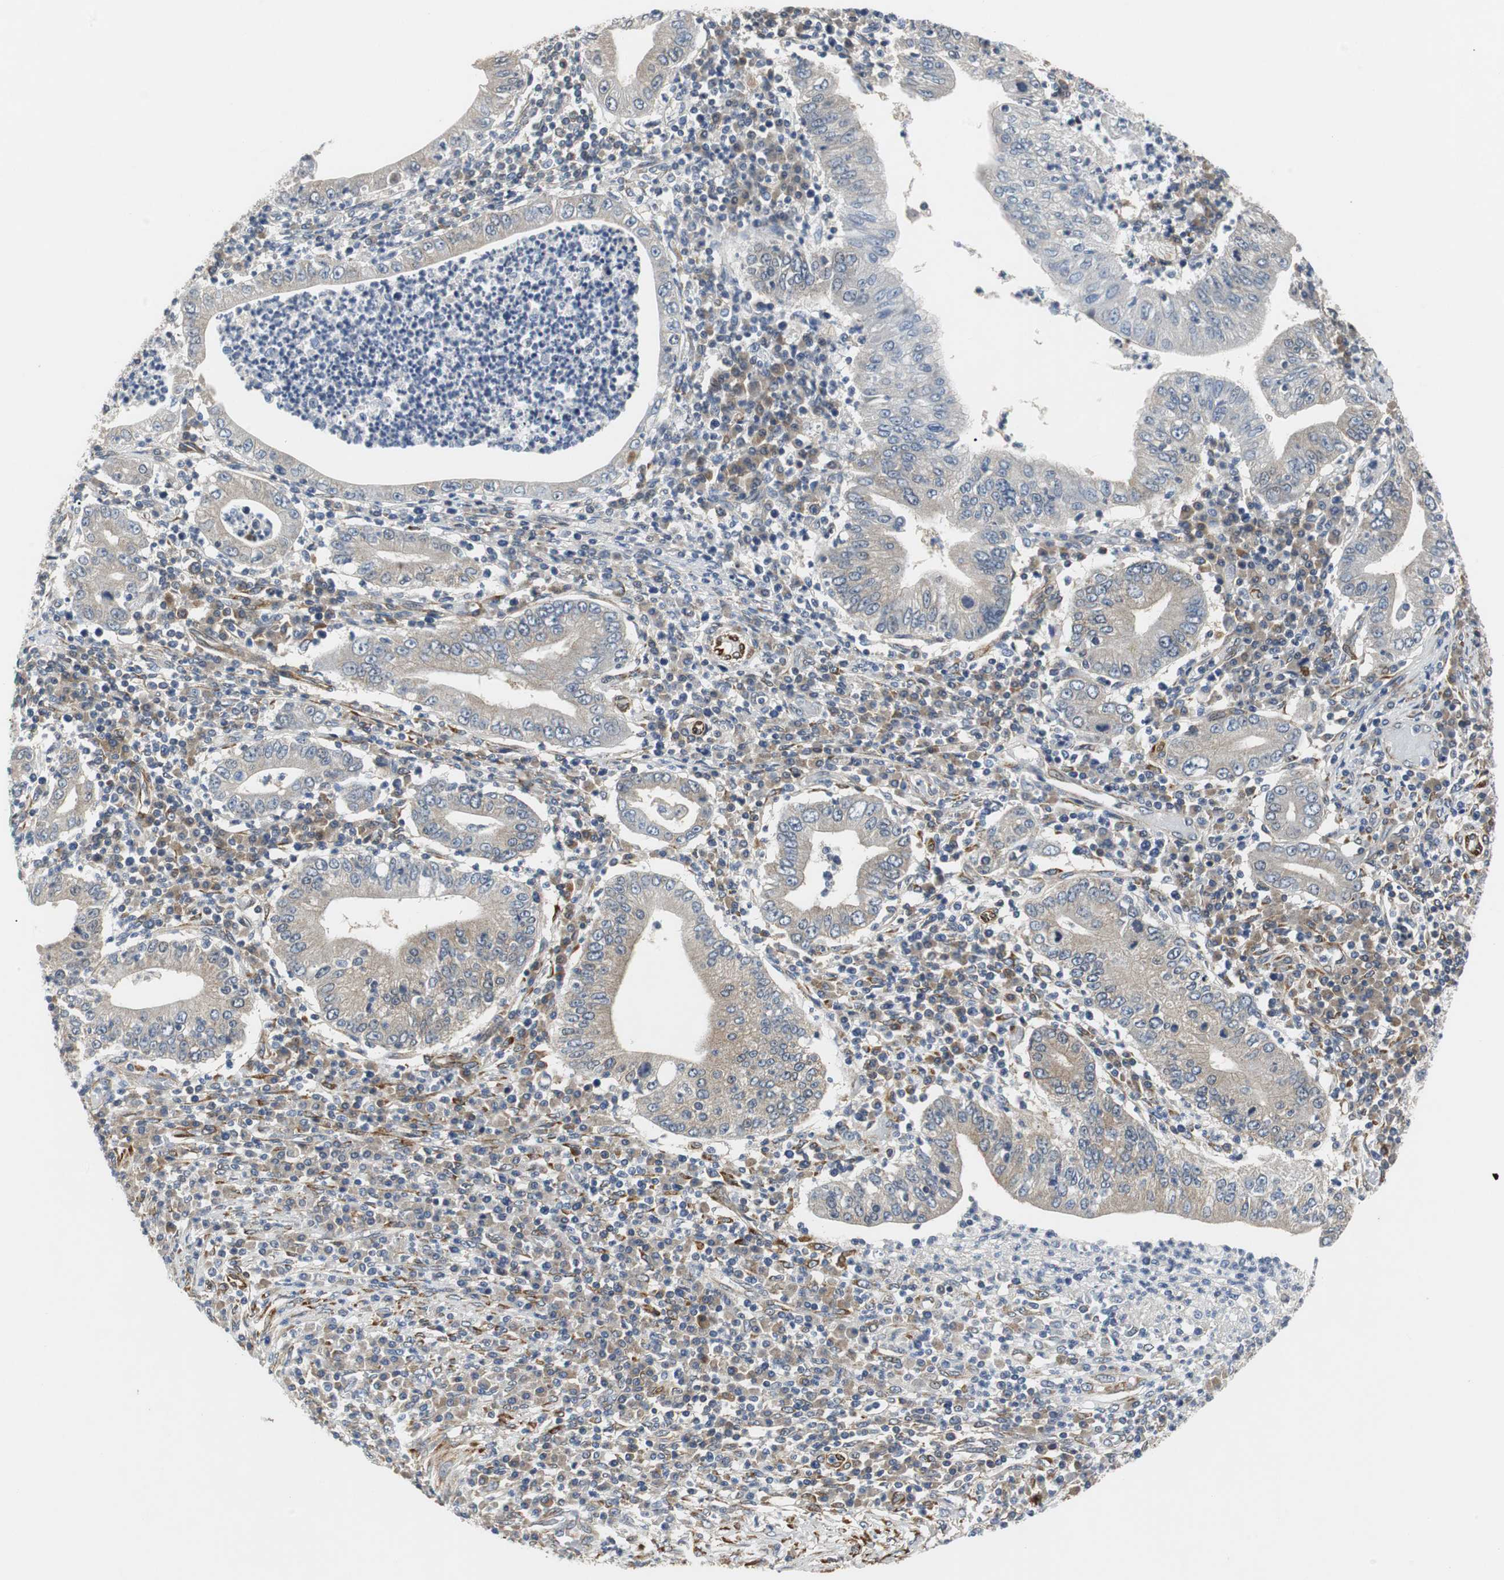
{"staining": {"intensity": "weak", "quantity": ">75%", "location": "cytoplasmic/membranous"}, "tissue": "stomach cancer", "cell_type": "Tumor cells", "image_type": "cancer", "snomed": [{"axis": "morphology", "description": "Normal tissue, NOS"}, {"axis": "morphology", "description": "Adenocarcinoma, NOS"}, {"axis": "topography", "description": "Esophagus"}, {"axis": "topography", "description": "Stomach, upper"}, {"axis": "topography", "description": "Peripheral nerve tissue"}], "caption": "Weak cytoplasmic/membranous staining for a protein is seen in about >75% of tumor cells of stomach cancer using IHC.", "gene": "ISCU", "patient": {"sex": "male", "age": 62}}